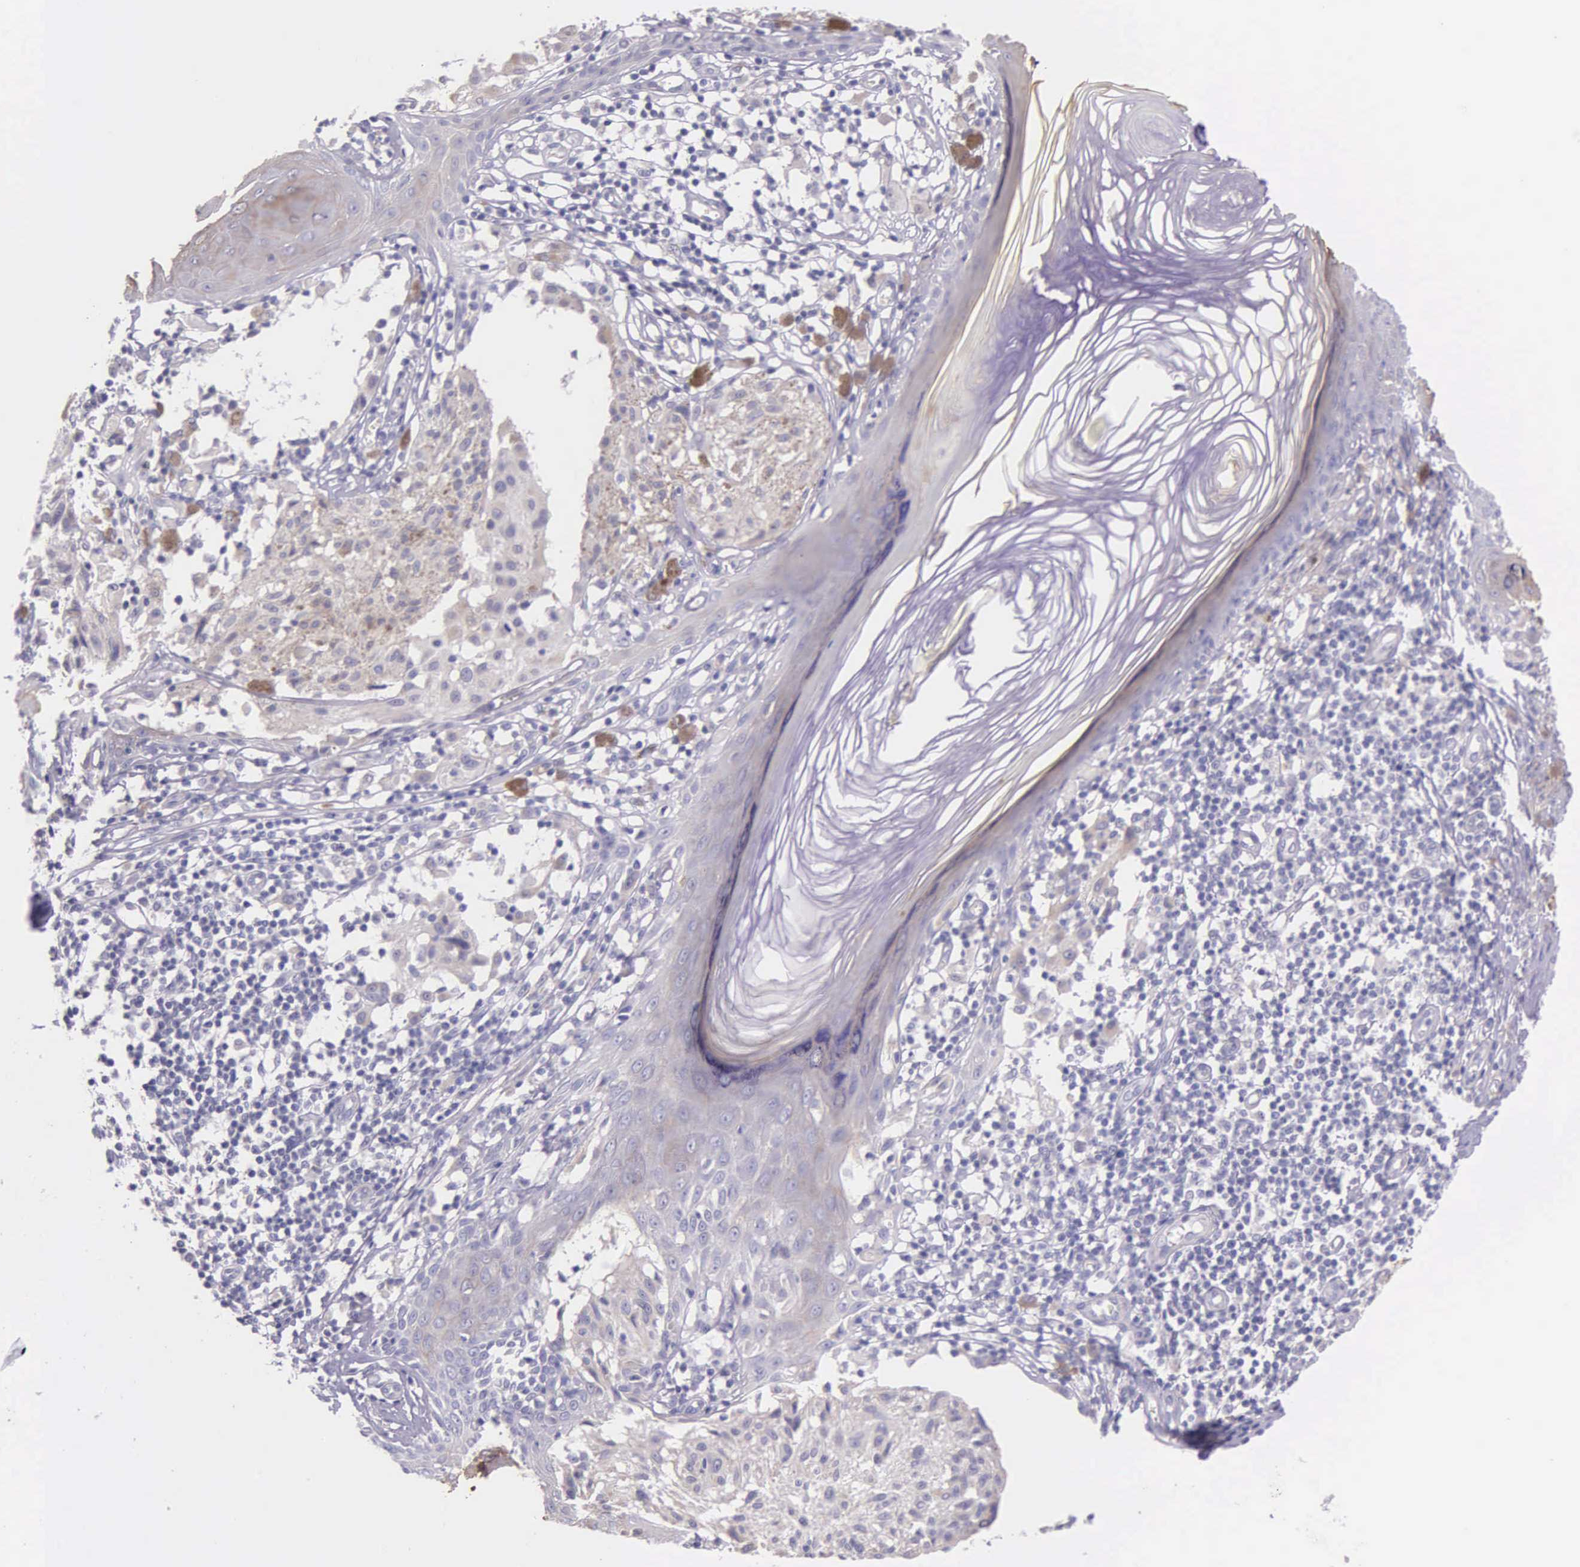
{"staining": {"intensity": "negative", "quantity": "none", "location": "none"}, "tissue": "melanoma", "cell_type": "Tumor cells", "image_type": "cancer", "snomed": [{"axis": "morphology", "description": "Malignant melanoma, NOS"}, {"axis": "topography", "description": "Skin"}], "caption": "Tumor cells show no significant expression in malignant melanoma.", "gene": "THSD7A", "patient": {"sex": "male", "age": 36}}